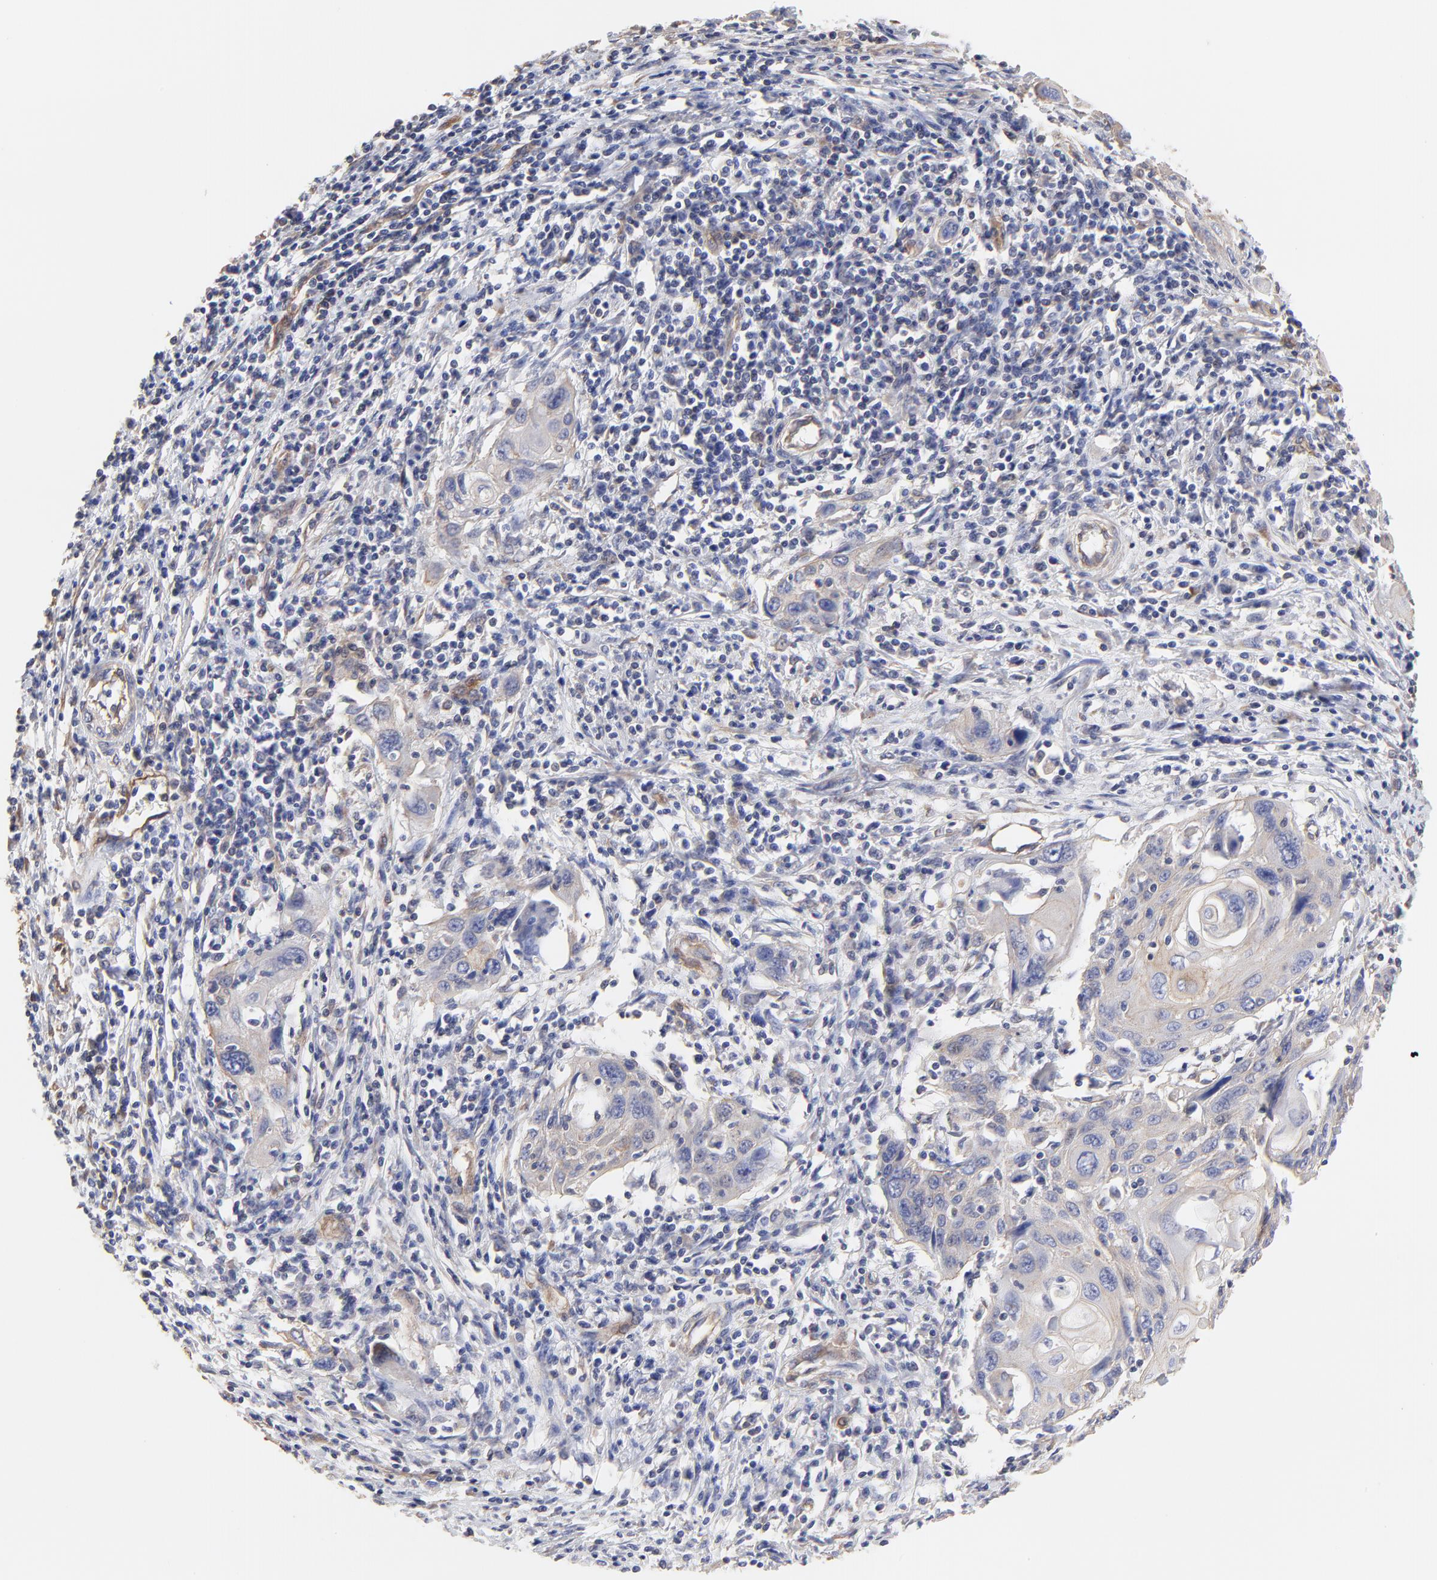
{"staining": {"intensity": "weak", "quantity": "<25%", "location": "cytoplasmic/membranous"}, "tissue": "cervical cancer", "cell_type": "Tumor cells", "image_type": "cancer", "snomed": [{"axis": "morphology", "description": "Squamous cell carcinoma, NOS"}, {"axis": "topography", "description": "Cervix"}], "caption": "A high-resolution photomicrograph shows immunohistochemistry staining of cervical cancer, which exhibits no significant expression in tumor cells.", "gene": "LRCH2", "patient": {"sex": "female", "age": 54}}